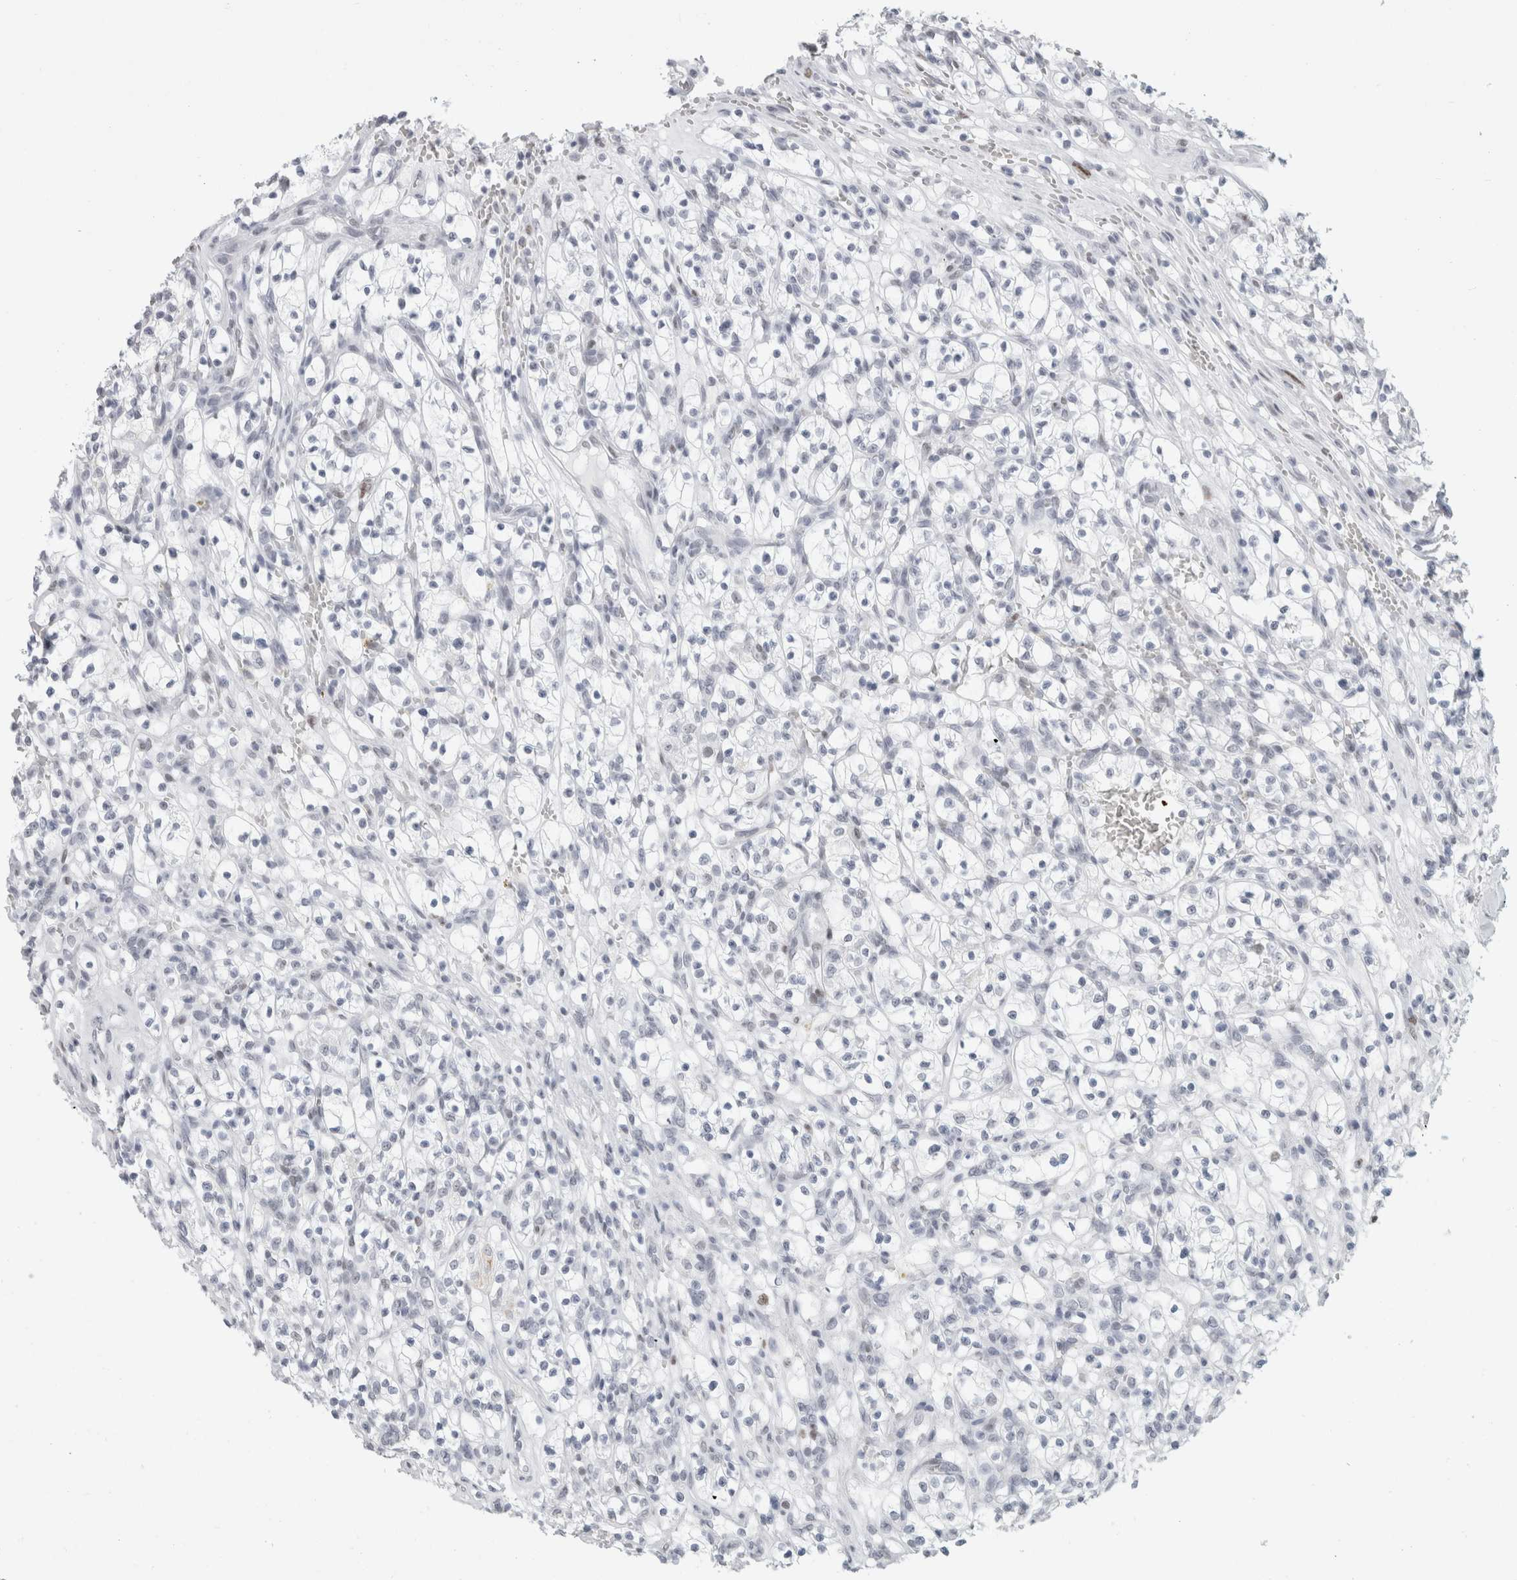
{"staining": {"intensity": "negative", "quantity": "none", "location": "none"}, "tissue": "renal cancer", "cell_type": "Tumor cells", "image_type": "cancer", "snomed": [{"axis": "morphology", "description": "Adenocarcinoma, NOS"}, {"axis": "topography", "description": "Kidney"}], "caption": "An image of human renal adenocarcinoma is negative for staining in tumor cells. (DAB (3,3'-diaminobenzidine) immunohistochemistry (IHC), high magnification).", "gene": "SMARCC1", "patient": {"sex": "female", "age": 57}}